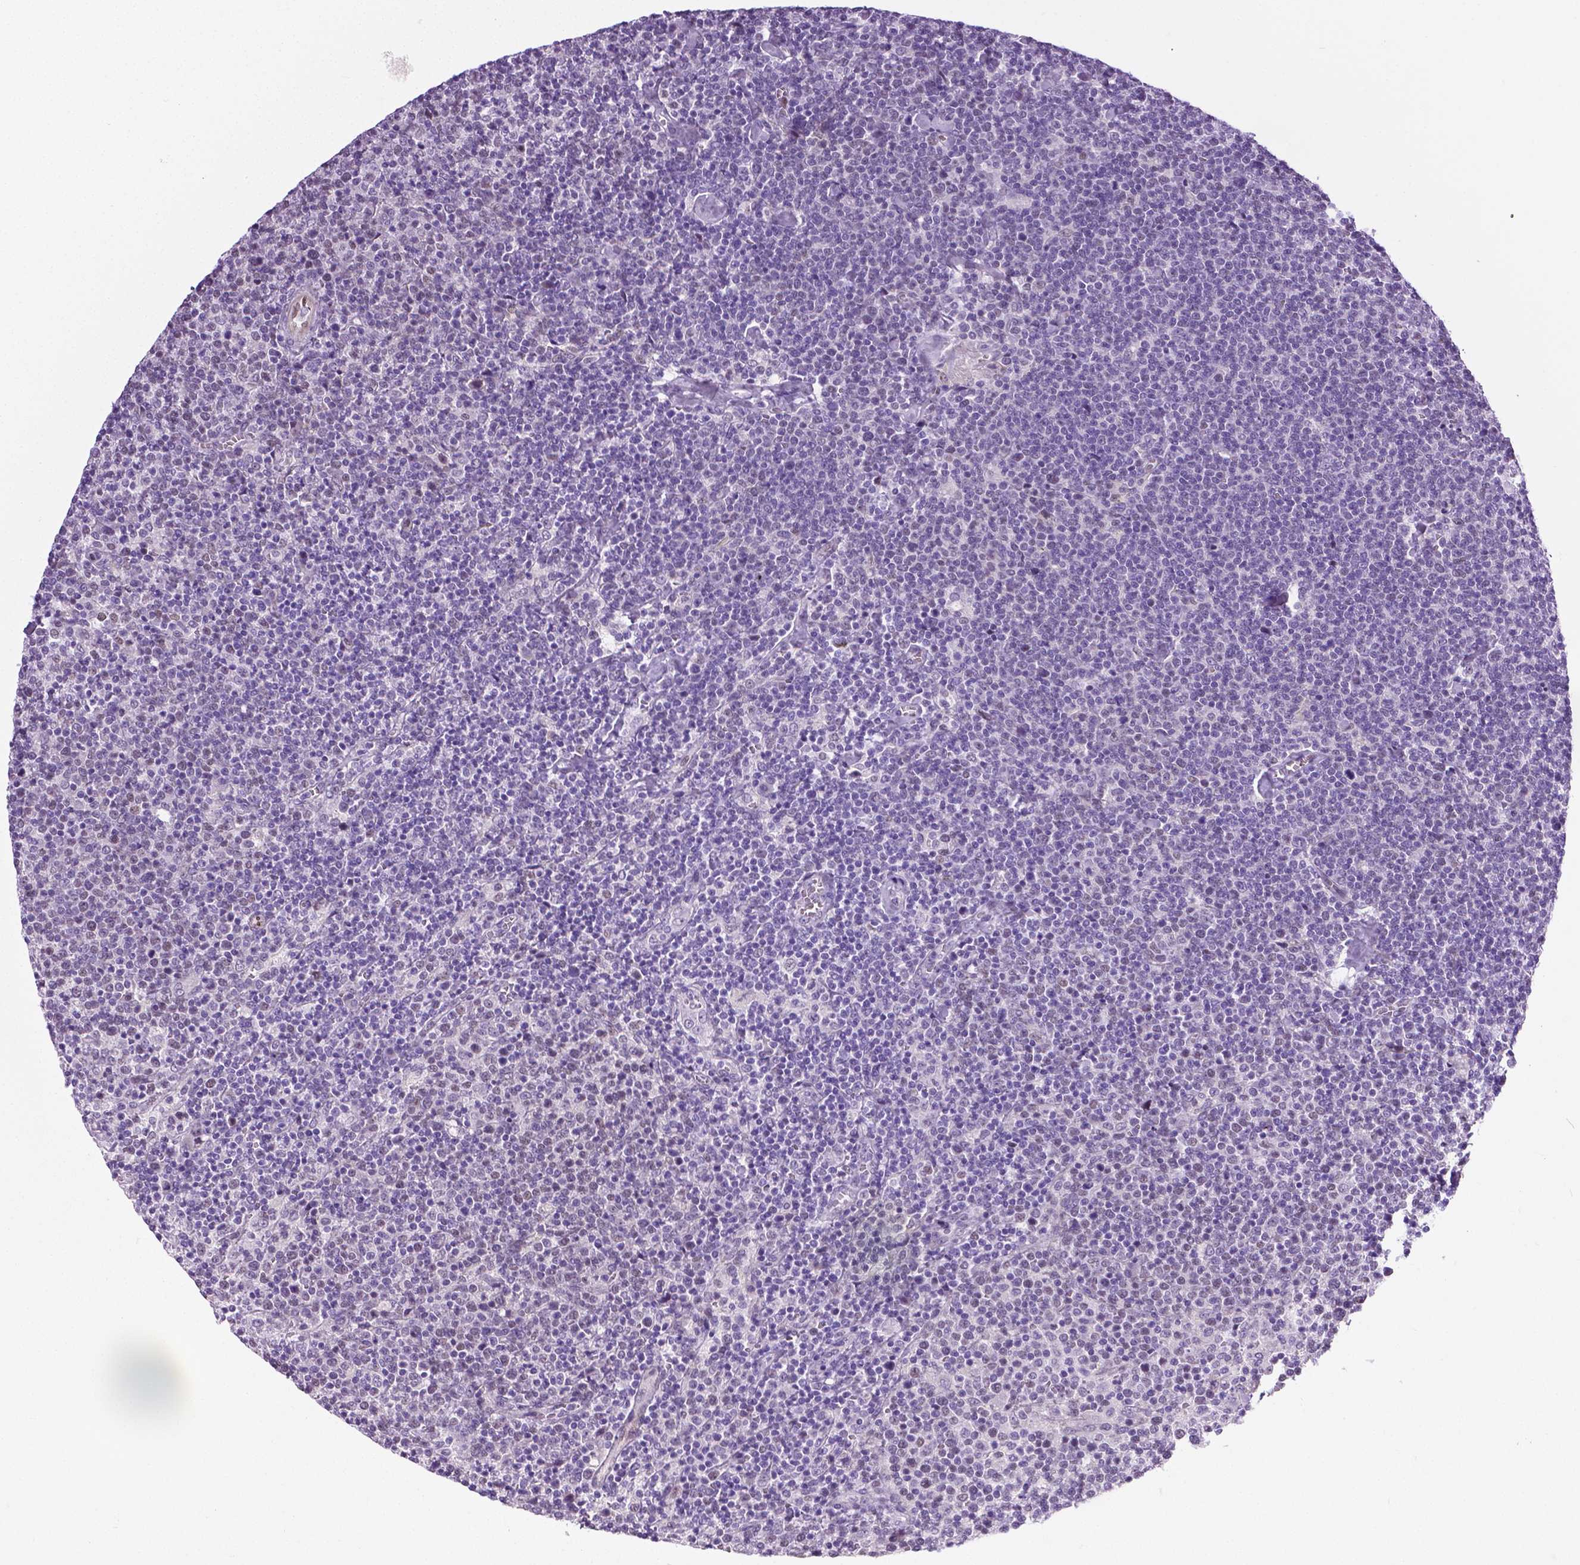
{"staining": {"intensity": "negative", "quantity": "none", "location": "none"}, "tissue": "lymphoma", "cell_type": "Tumor cells", "image_type": "cancer", "snomed": [{"axis": "morphology", "description": "Malignant lymphoma, non-Hodgkin's type, High grade"}, {"axis": "topography", "description": "Lymph node"}], "caption": "IHC photomicrograph of high-grade malignant lymphoma, non-Hodgkin's type stained for a protein (brown), which exhibits no positivity in tumor cells. Nuclei are stained in blue.", "gene": "PTGER3", "patient": {"sex": "male", "age": 61}}